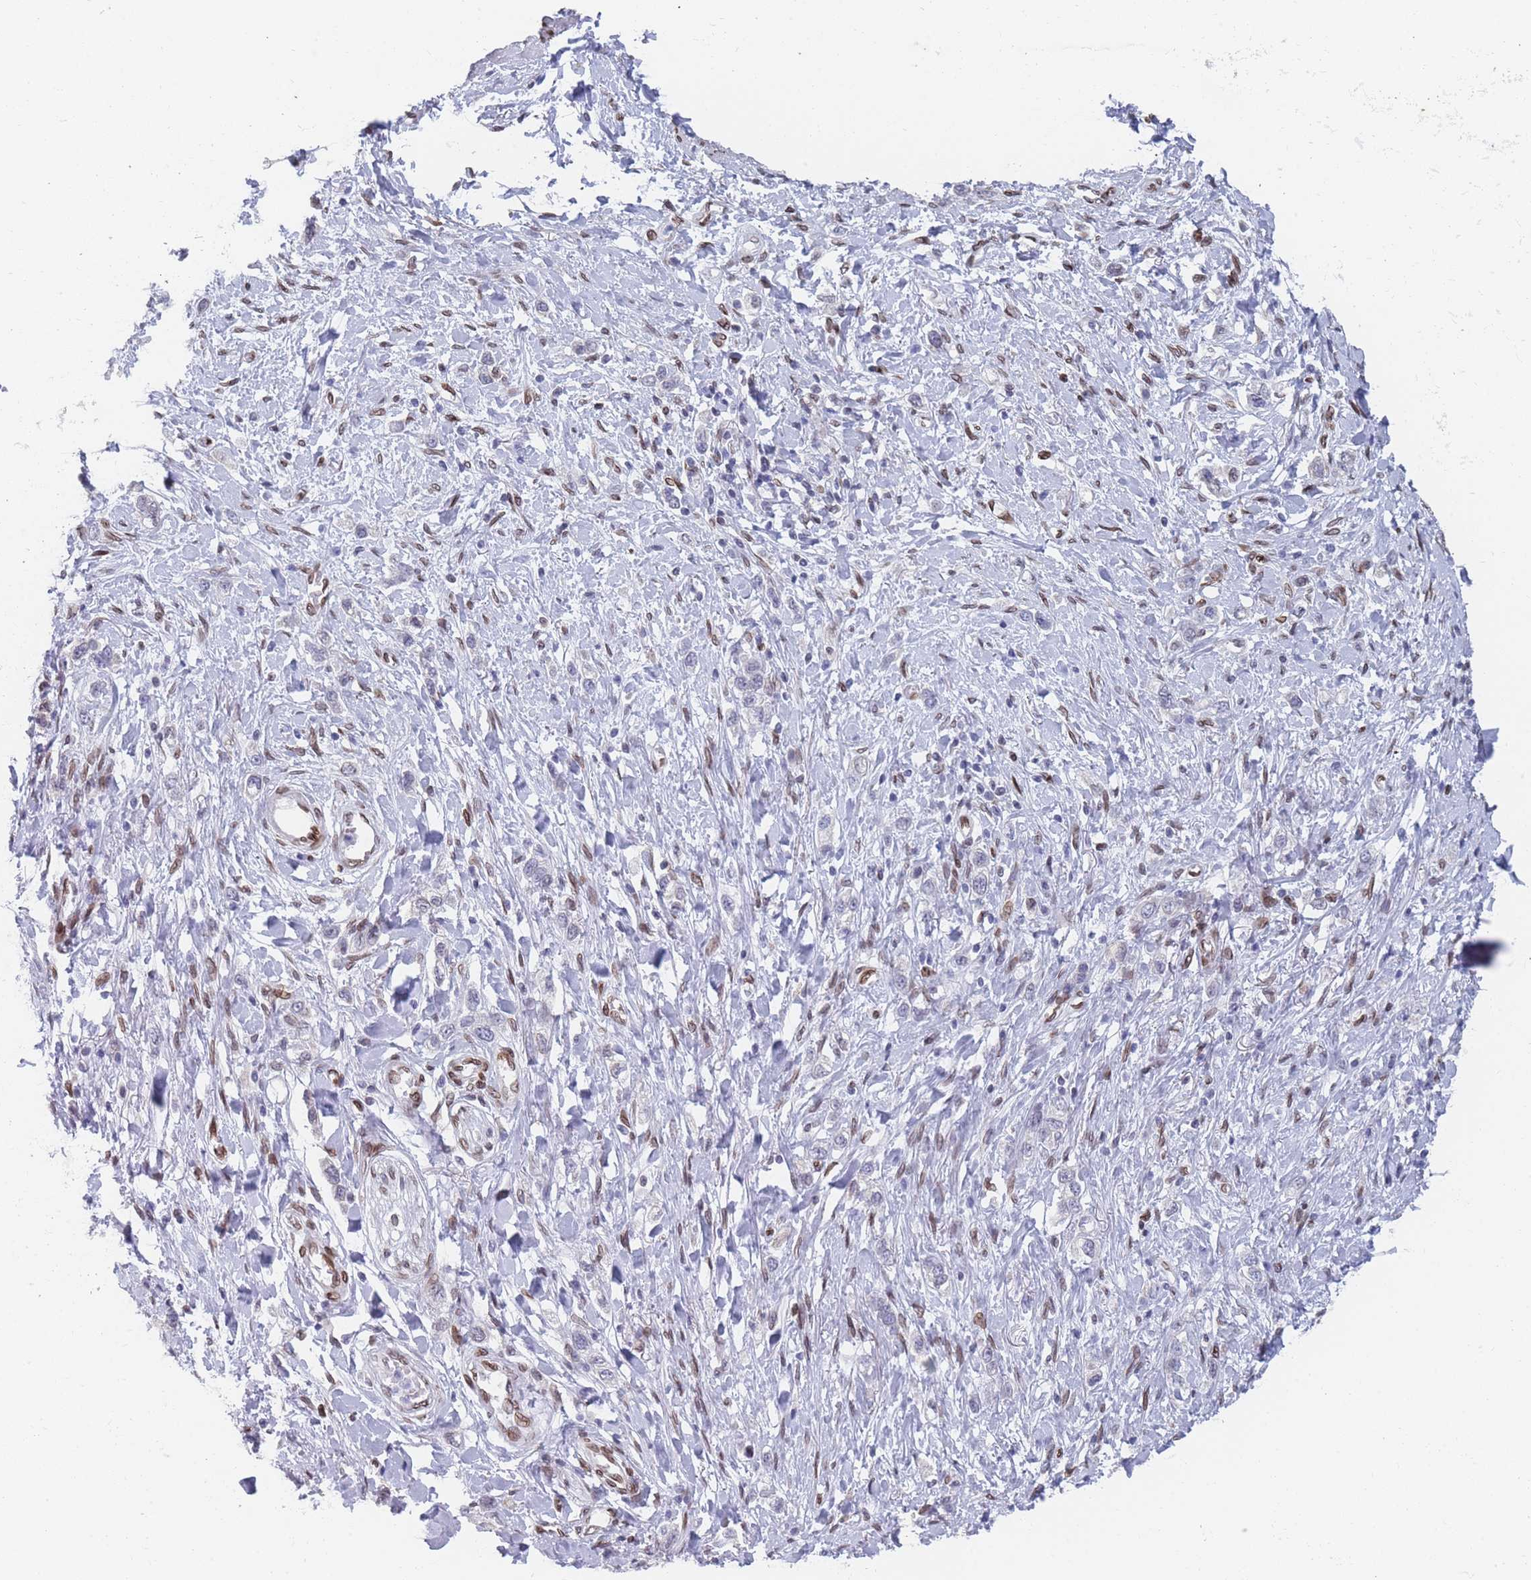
{"staining": {"intensity": "negative", "quantity": "none", "location": "none"}, "tissue": "stomach cancer", "cell_type": "Tumor cells", "image_type": "cancer", "snomed": [{"axis": "morphology", "description": "Adenocarcinoma, NOS"}, {"axis": "topography", "description": "Stomach"}], "caption": "Photomicrograph shows no protein expression in tumor cells of stomach cancer tissue.", "gene": "ZBTB1", "patient": {"sex": "female", "age": 65}}